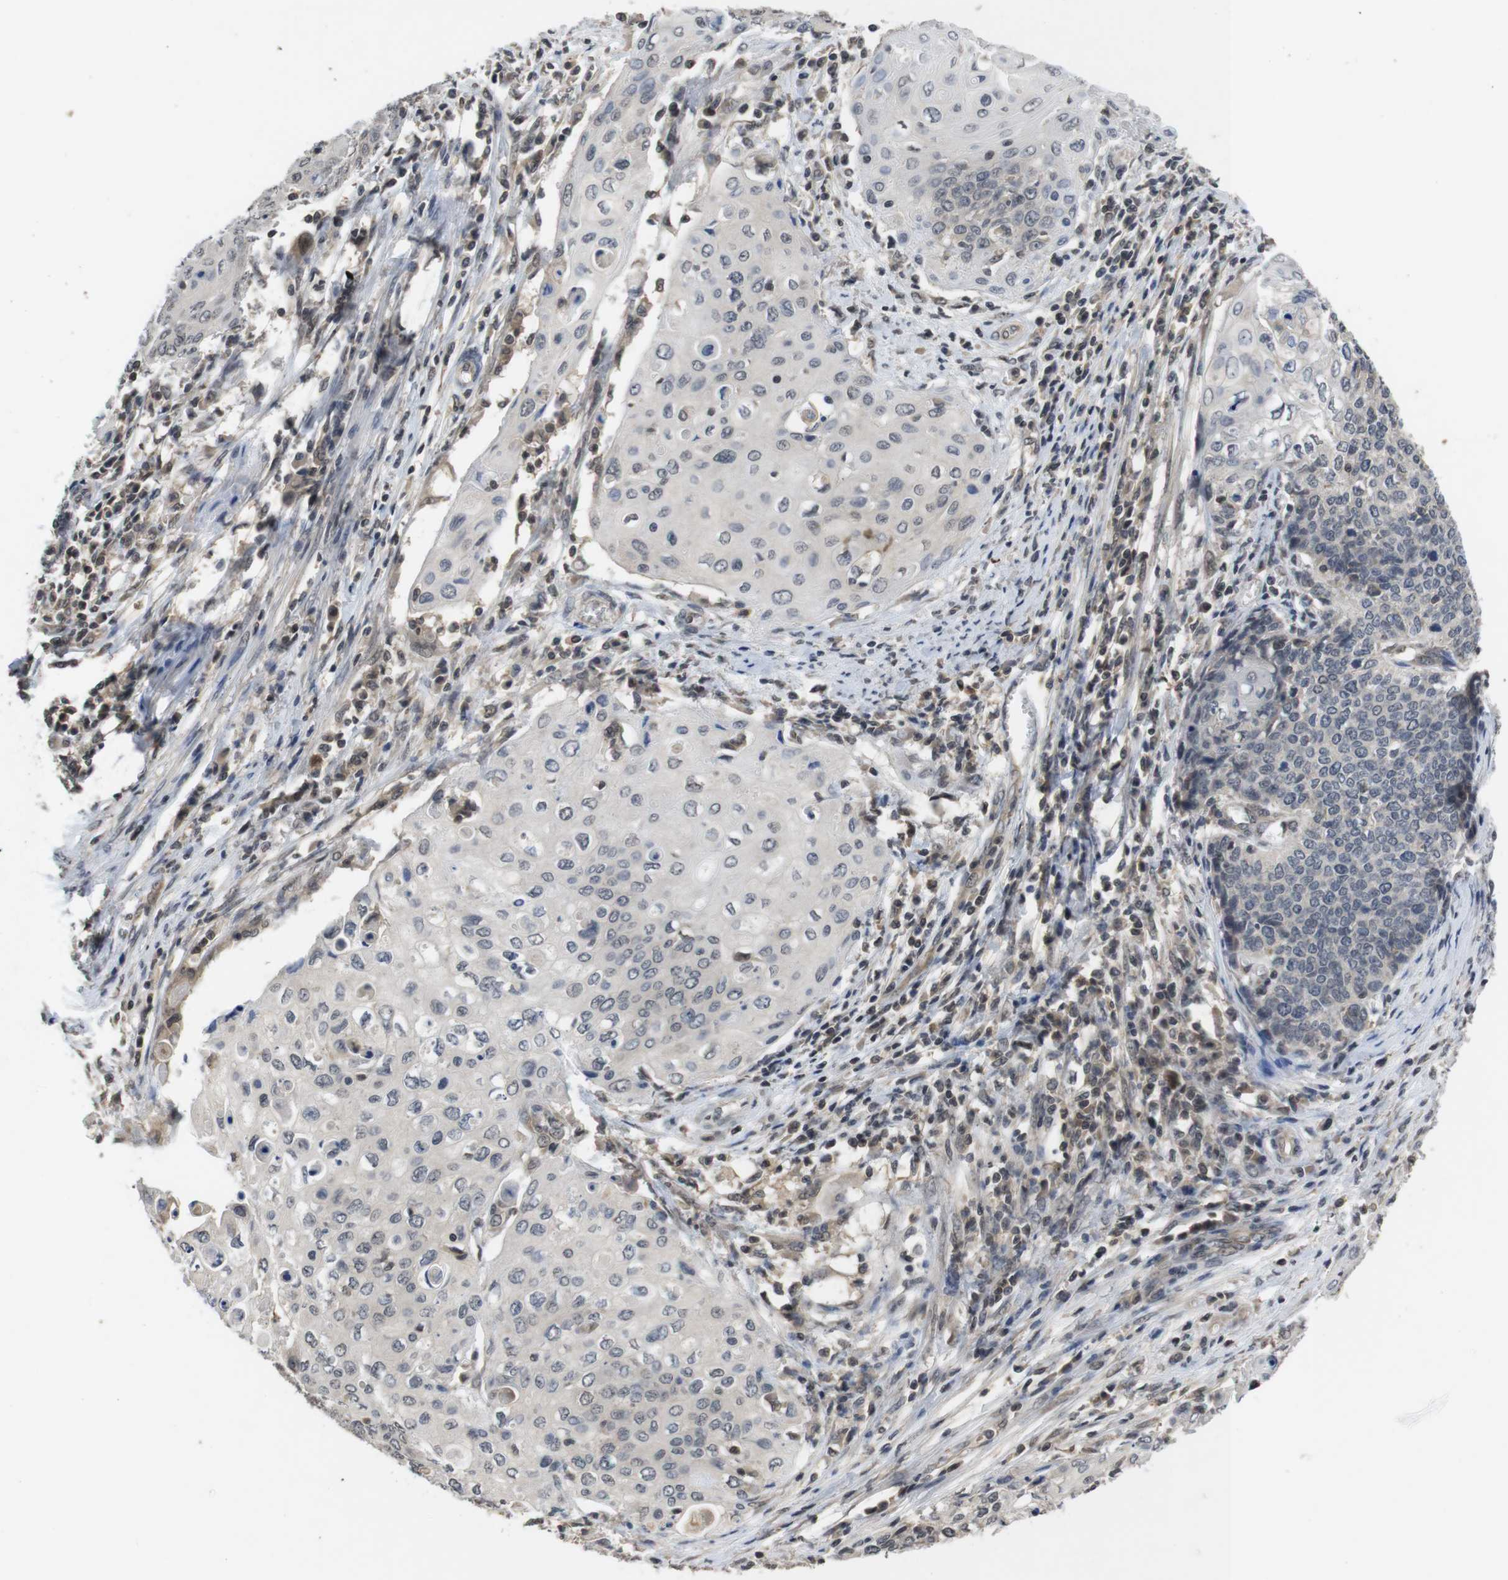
{"staining": {"intensity": "negative", "quantity": "none", "location": "none"}, "tissue": "cervical cancer", "cell_type": "Tumor cells", "image_type": "cancer", "snomed": [{"axis": "morphology", "description": "Squamous cell carcinoma, NOS"}, {"axis": "topography", "description": "Cervix"}], "caption": "Tumor cells are negative for brown protein staining in cervical cancer (squamous cell carcinoma).", "gene": "FADD", "patient": {"sex": "female", "age": 39}}